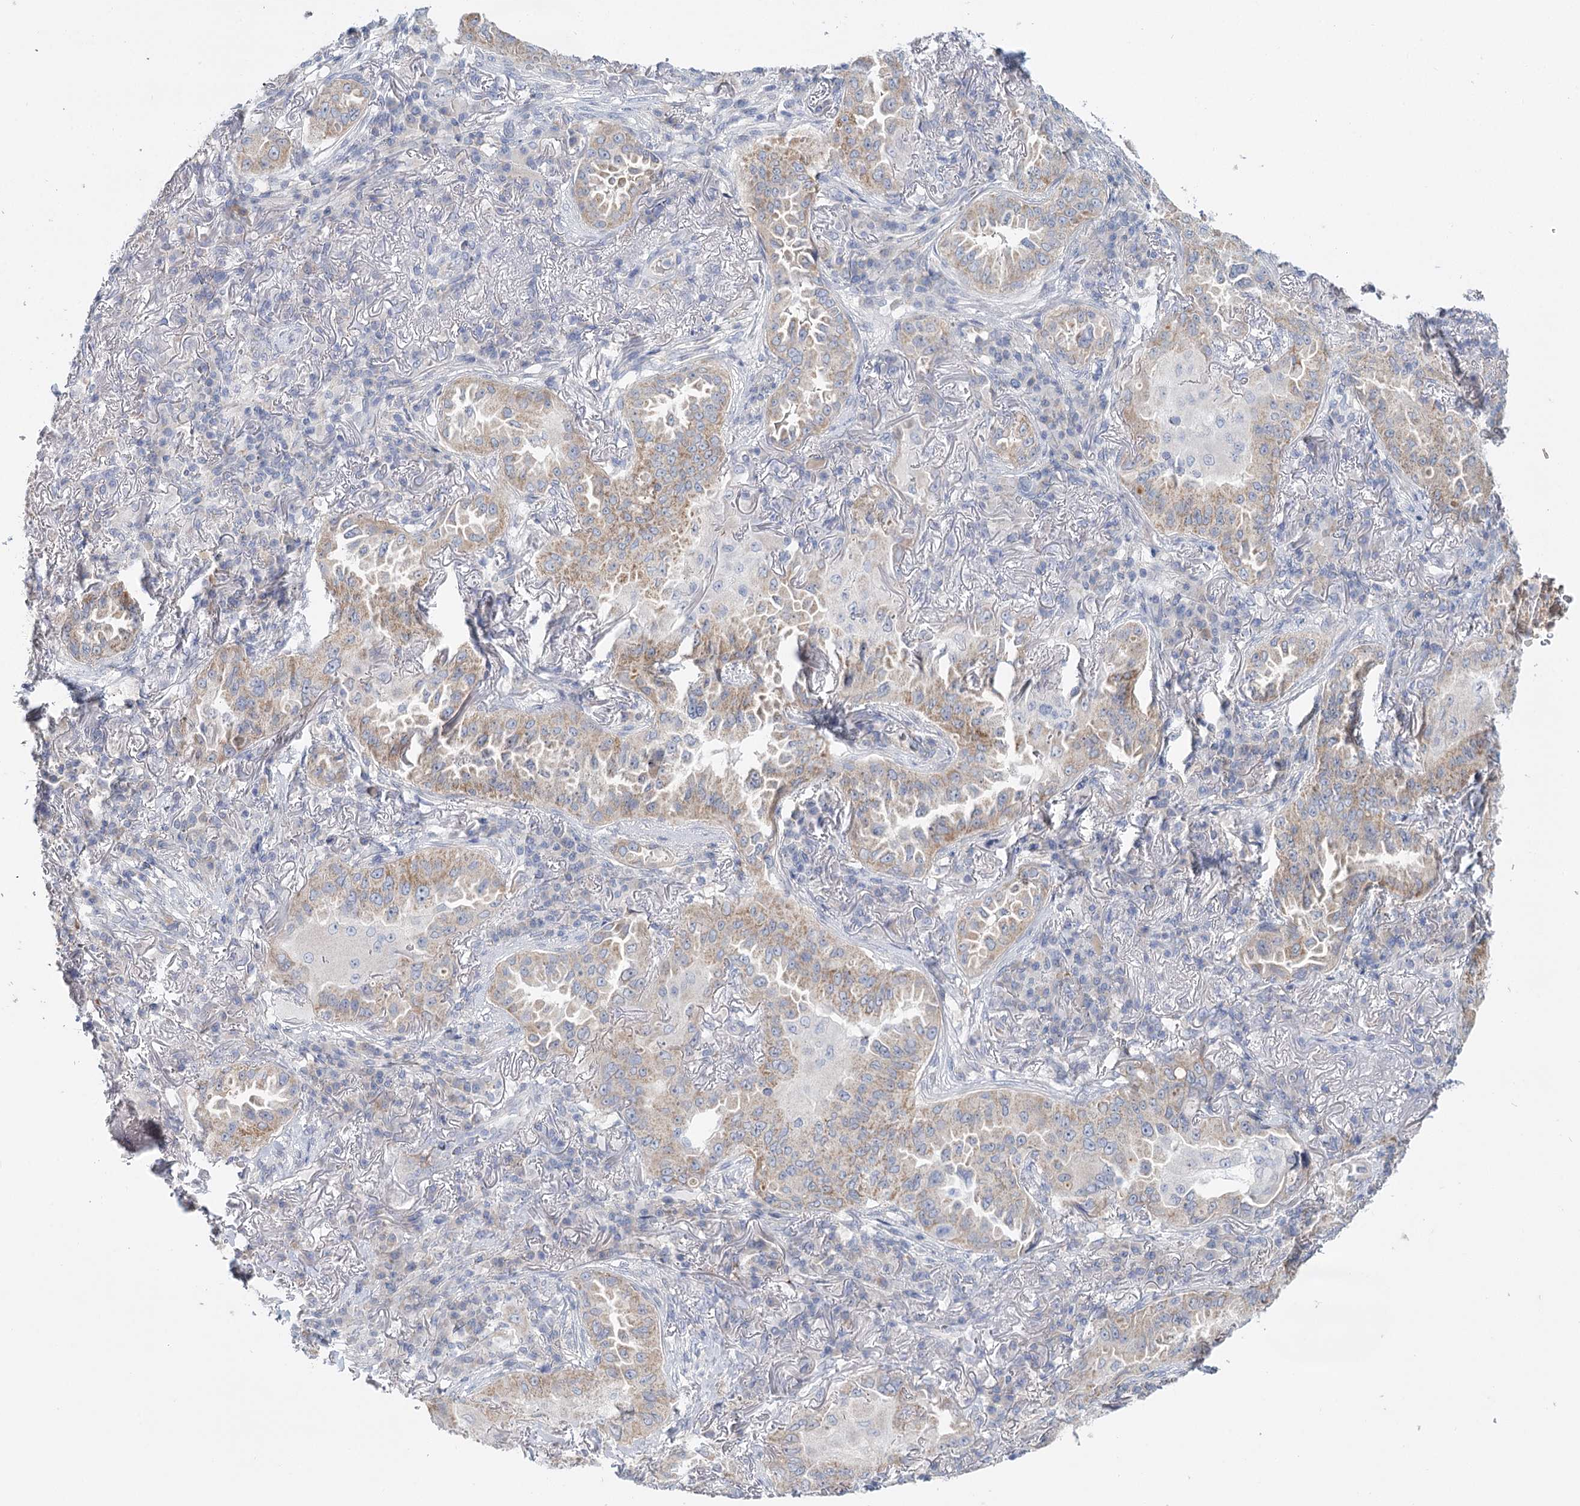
{"staining": {"intensity": "weak", "quantity": ">75%", "location": "cytoplasmic/membranous"}, "tissue": "lung cancer", "cell_type": "Tumor cells", "image_type": "cancer", "snomed": [{"axis": "morphology", "description": "Adenocarcinoma, NOS"}, {"axis": "topography", "description": "Lung"}], "caption": "Weak cytoplasmic/membranous positivity is identified in approximately >75% of tumor cells in lung cancer. Ihc stains the protein in brown and the nuclei are stained blue.", "gene": "ARHGAP44", "patient": {"sex": "female", "age": 69}}